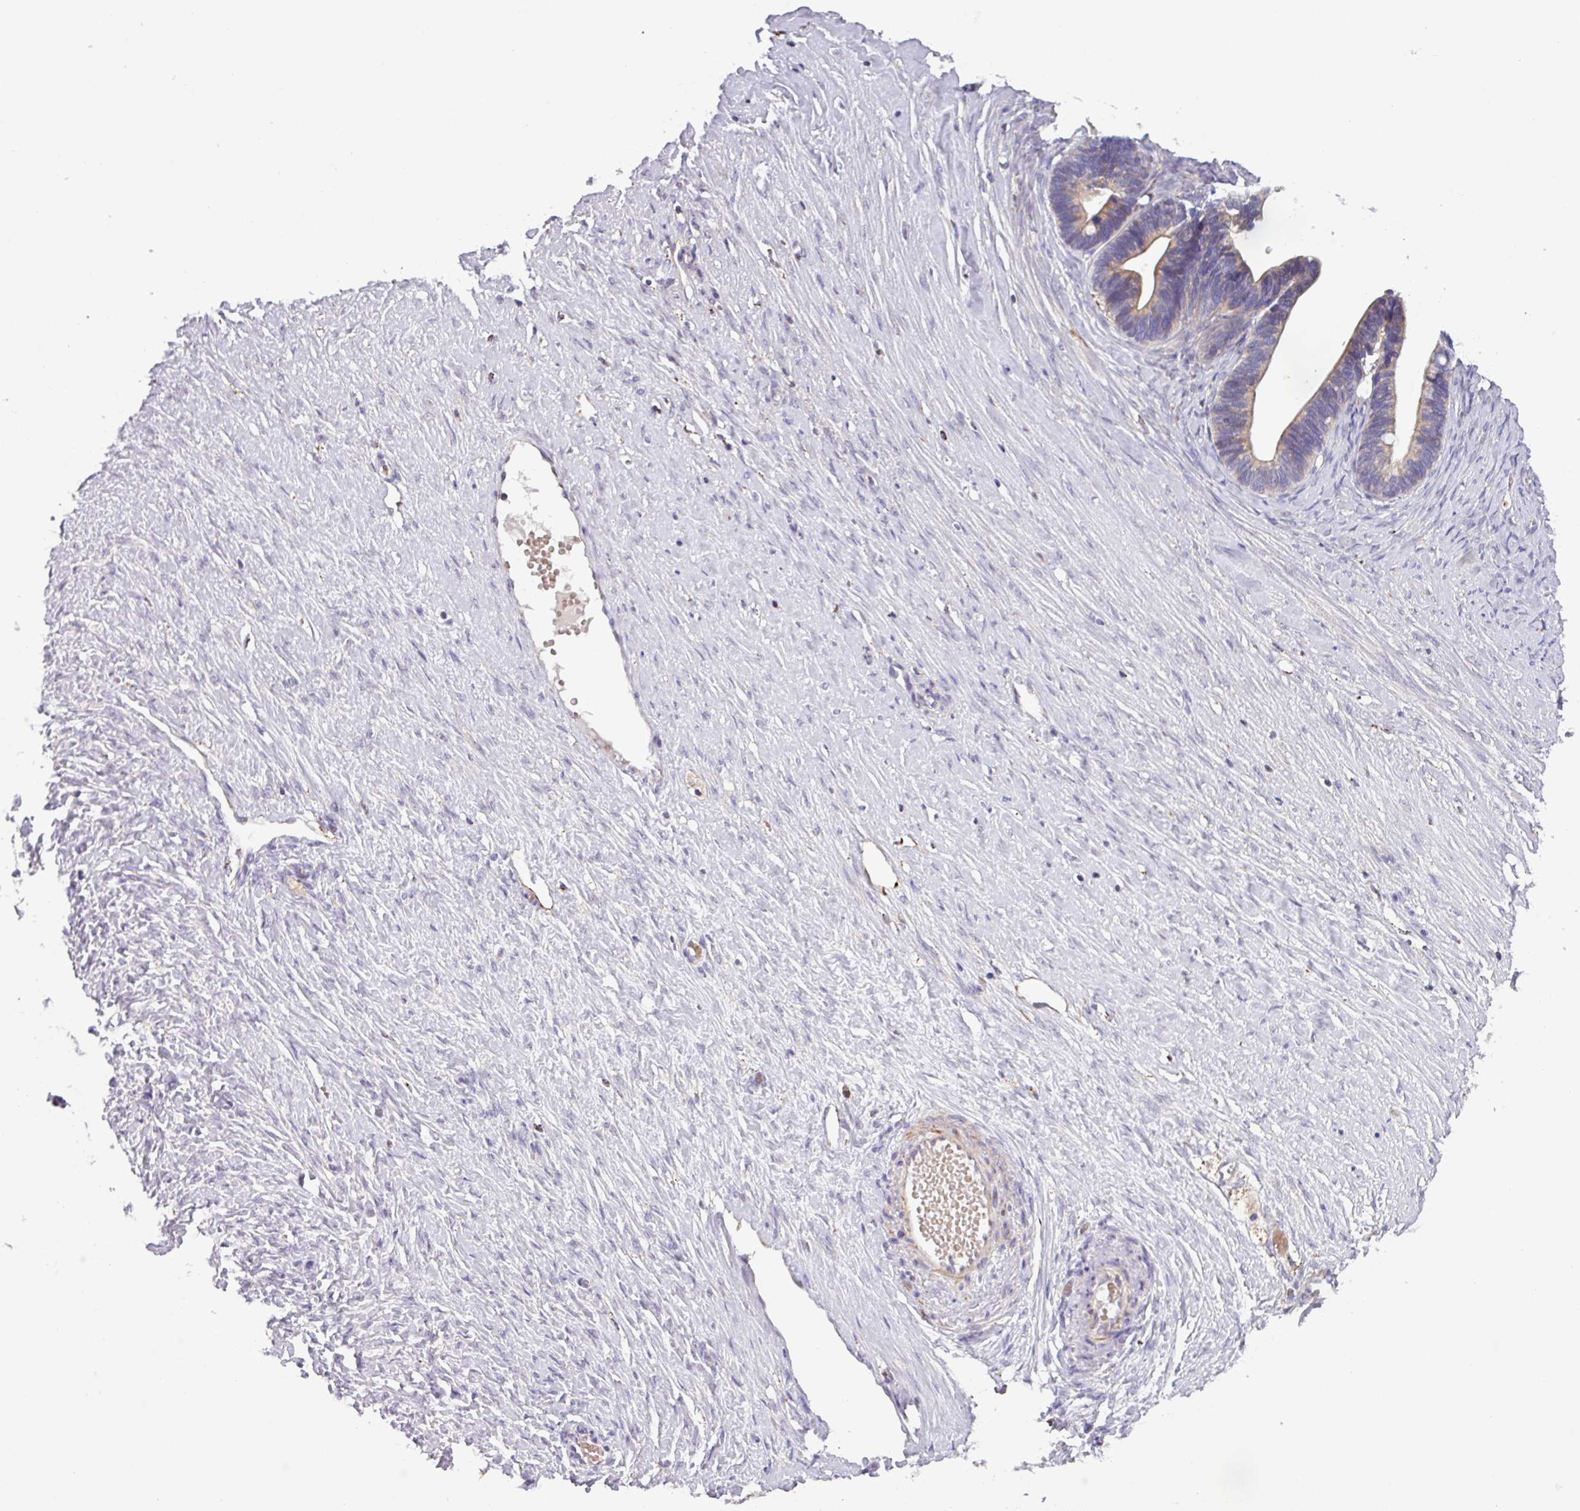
{"staining": {"intensity": "weak", "quantity": "25%-75%", "location": "cytoplasmic/membranous"}, "tissue": "ovarian cancer", "cell_type": "Tumor cells", "image_type": "cancer", "snomed": [{"axis": "morphology", "description": "Cystadenocarcinoma, serous, NOS"}, {"axis": "topography", "description": "Ovary"}], "caption": "Immunohistochemical staining of human ovarian cancer reveals low levels of weak cytoplasmic/membranous protein positivity in approximately 25%-75% of tumor cells.", "gene": "AKIRIN1", "patient": {"sex": "female", "age": 56}}